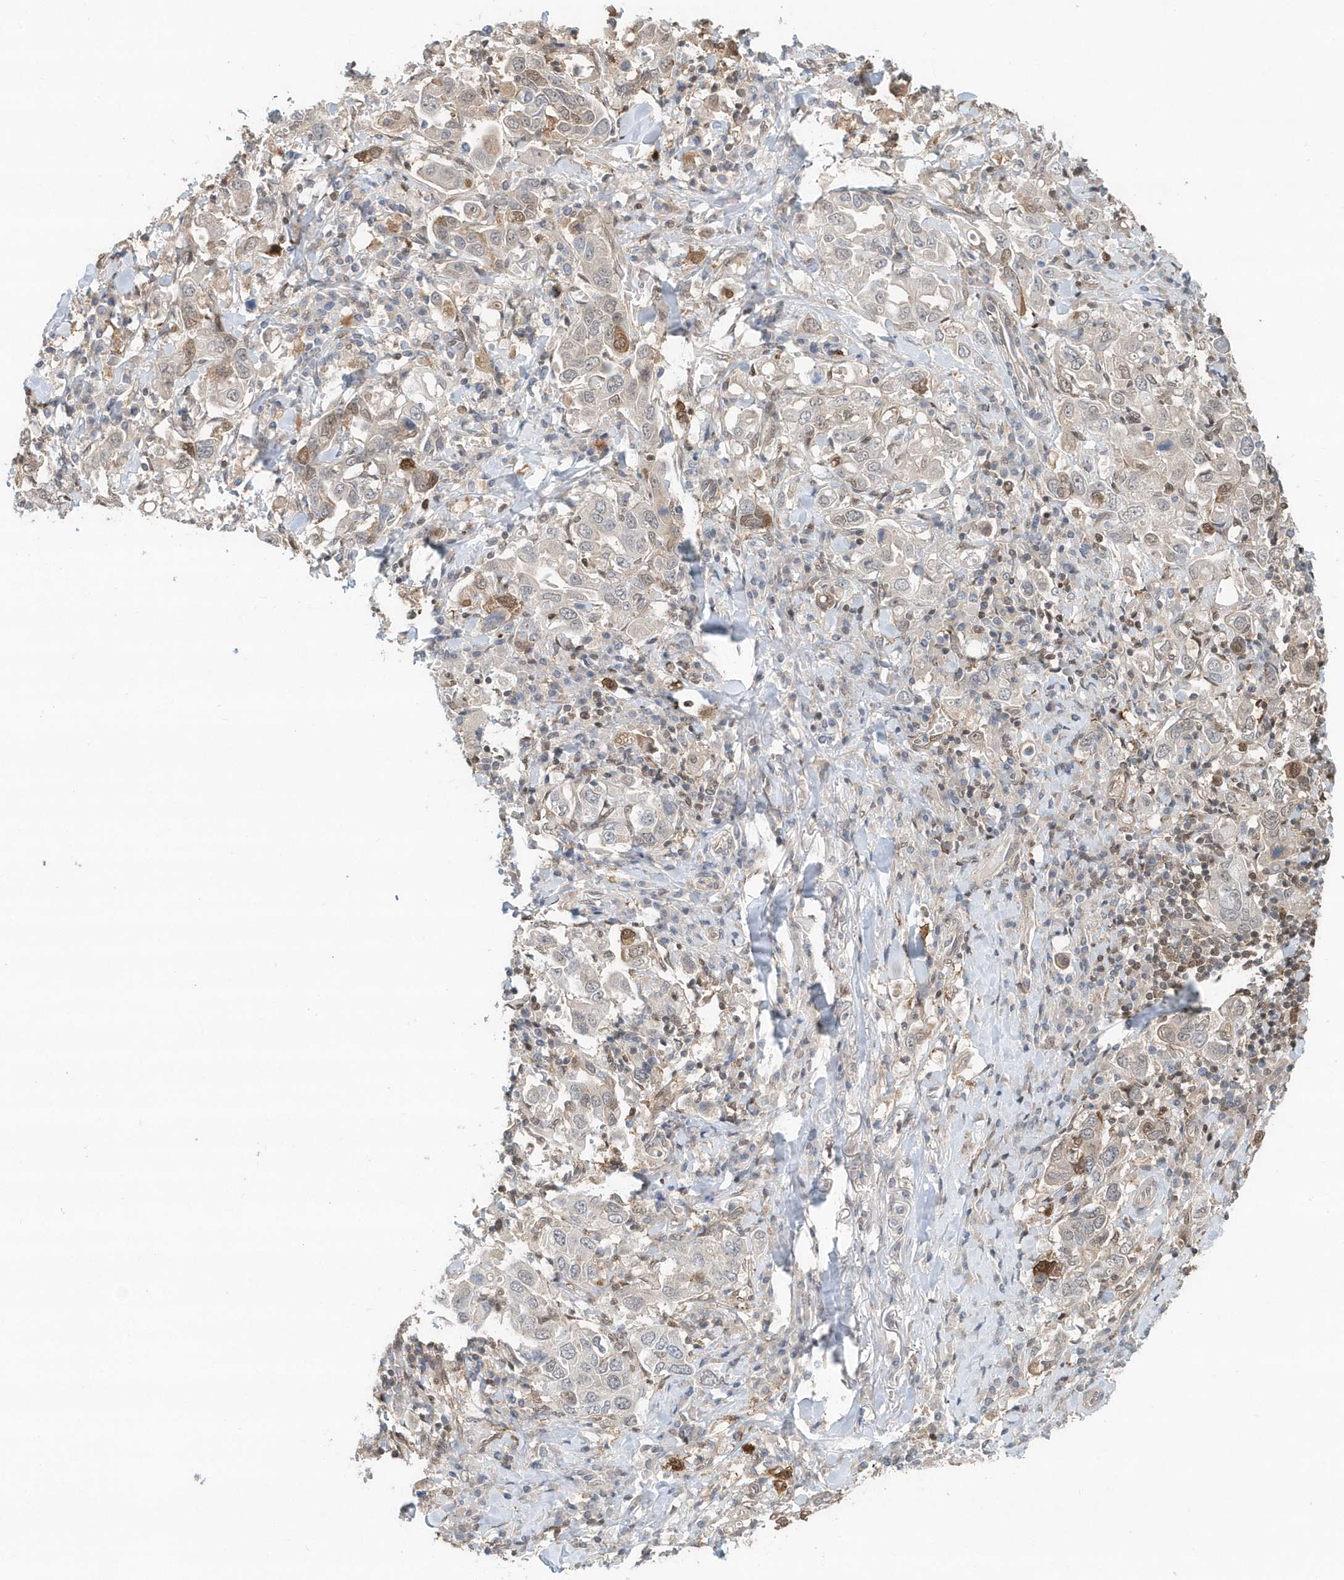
{"staining": {"intensity": "moderate", "quantity": "<25%", "location": "nuclear"}, "tissue": "stomach cancer", "cell_type": "Tumor cells", "image_type": "cancer", "snomed": [{"axis": "morphology", "description": "Adenocarcinoma, NOS"}, {"axis": "topography", "description": "Stomach, upper"}], "caption": "Stomach cancer was stained to show a protein in brown. There is low levels of moderate nuclear staining in approximately <25% of tumor cells. (Stains: DAB (3,3'-diaminobenzidine) in brown, nuclei in blue, Microscopy: brightfield microscopy at high magnification).", "gene": "SUMO2", "patient": {"sex": "male", "age": 62}}